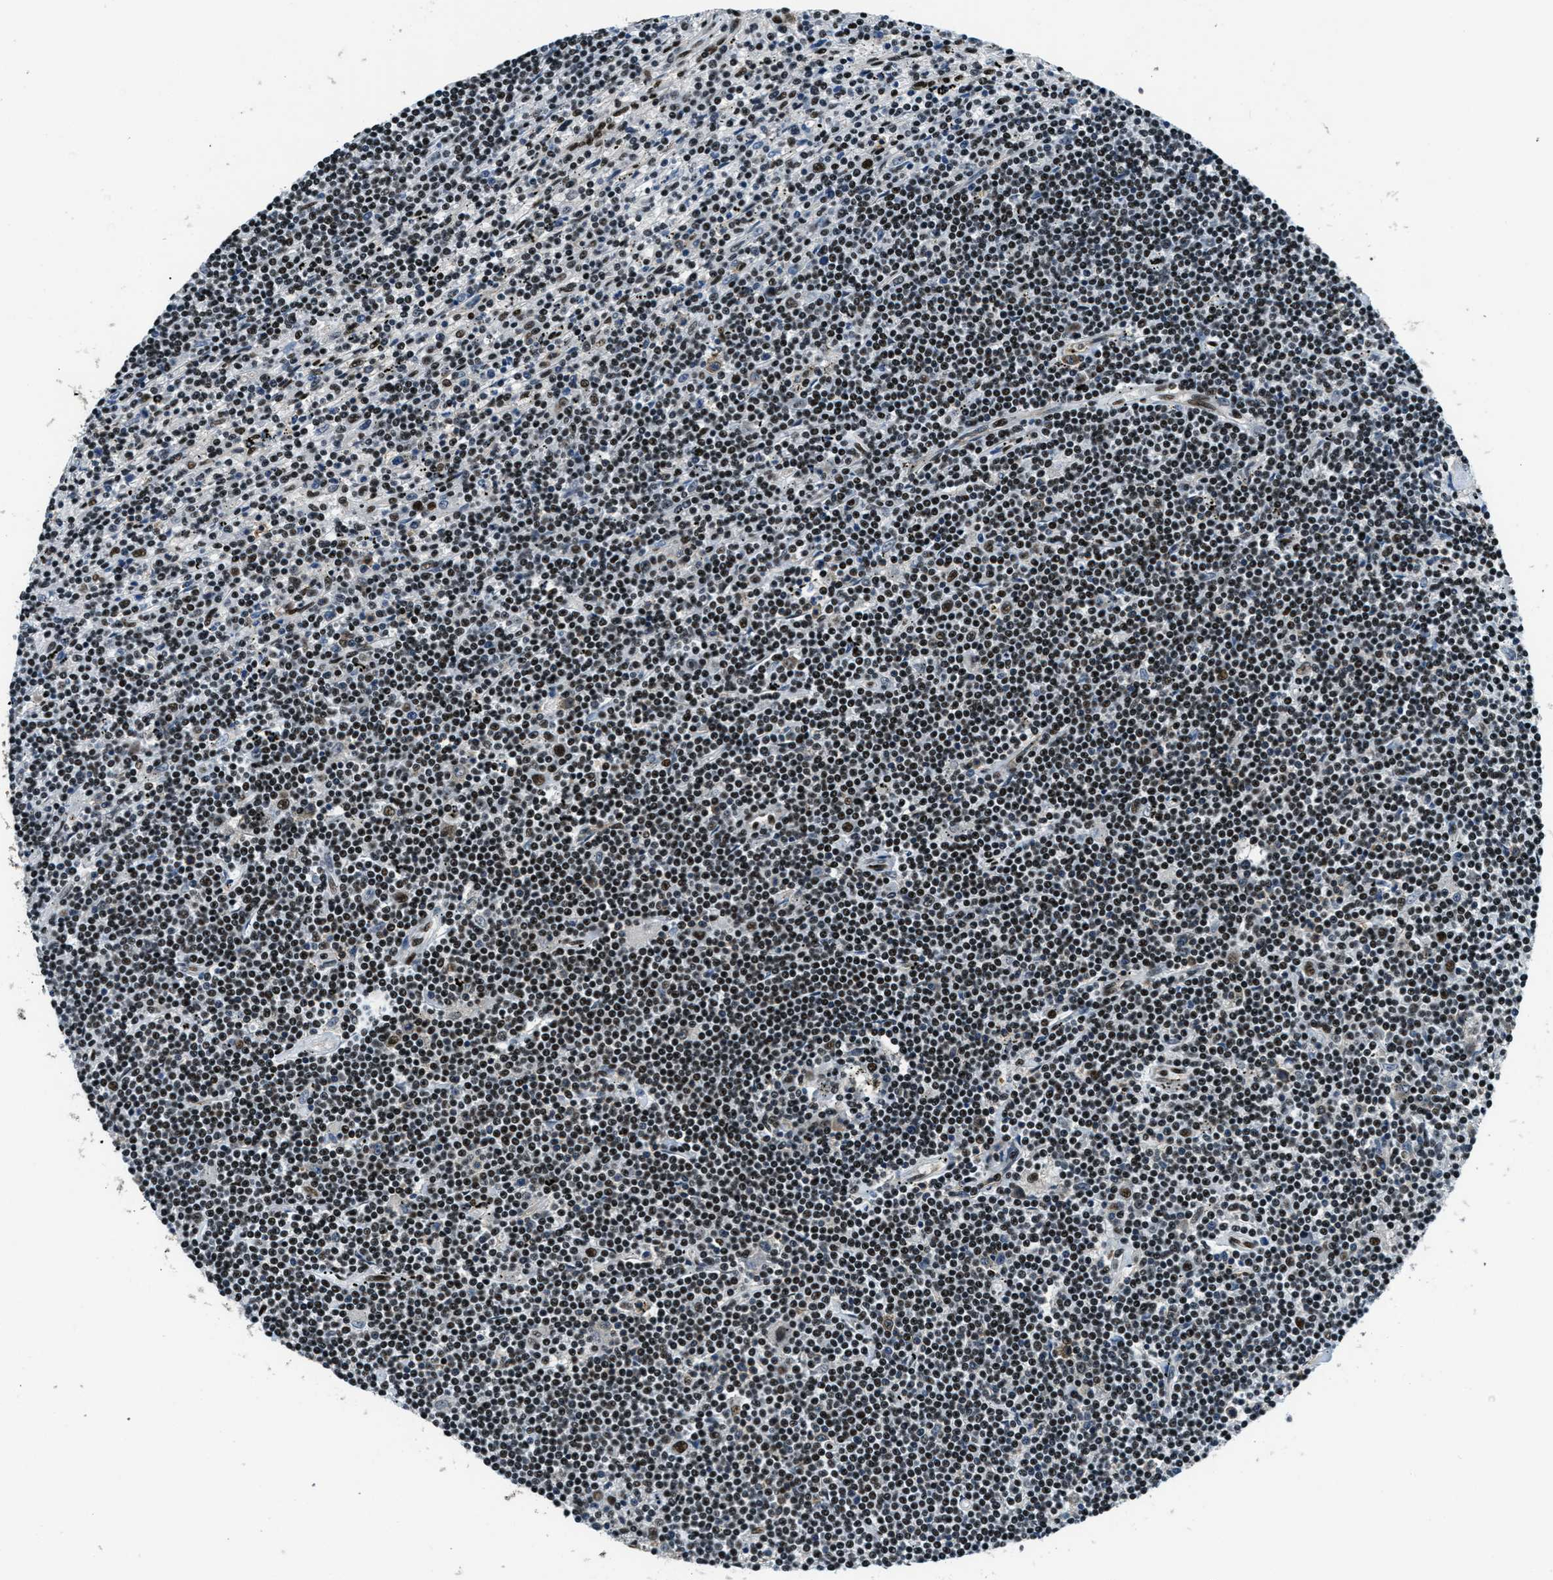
{"staining": {"intensity": "strong", "quantity": ">75%", "location": "nuclear"}, "tissue": "lymphoma", "cell_type": "Tumor cells", "image_type": "cancer", "snomed": [{"axis": "morphology", "description": "Malignant lymphoma, non-Hodgkin's type, Low grade"}, {"axis": "topography", "description": "Spleen"}], "caption": "This is an image of immunohistochemistry staining of lymphoma, which shows strong expression in the nuclear of tumor cells.", "gene": "SSB", "patient": {"sex": "male", "age": 76}}